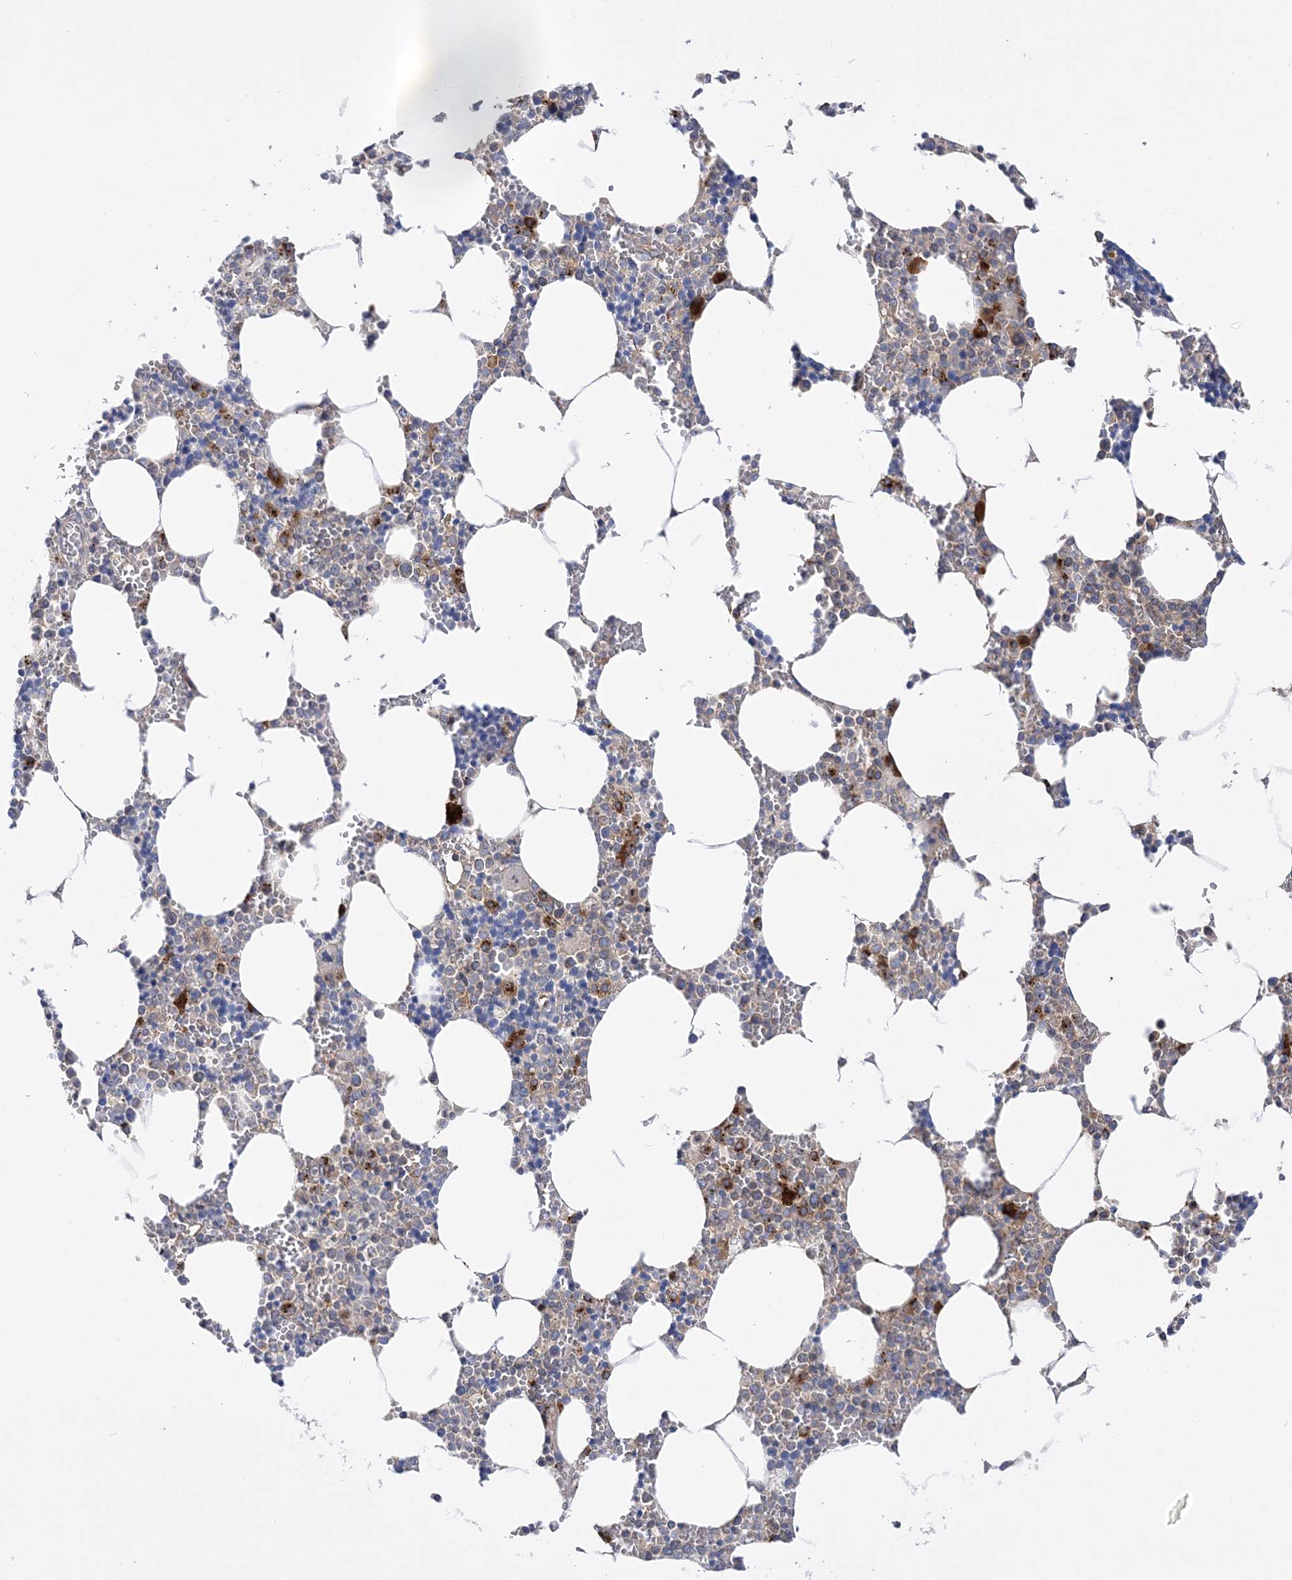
{"staining": {"intensity": "strong", "quantity": "<25%", "location": "cytoplasmic/membranous"}, "tissue": "bone marrow", "cell_type": "Hematopoietic cells", "image_type": "normal", "snomed": [{"axis": "morphology", "description": "Normal tissue, NOS"}, {"axis": "topography", "description": "Bone marrow"}], "caption": "This histopathology image shows unremarkable bone marrow stained with immunohistochemistry to label a protein in brown. The cytoplasmic/membranous of hematopoietic cells show strong positivity for the protein. Nuclei are counter-stained blue.", "gene": "COPB2", "patient": {"sex": "male", "age": 70}}